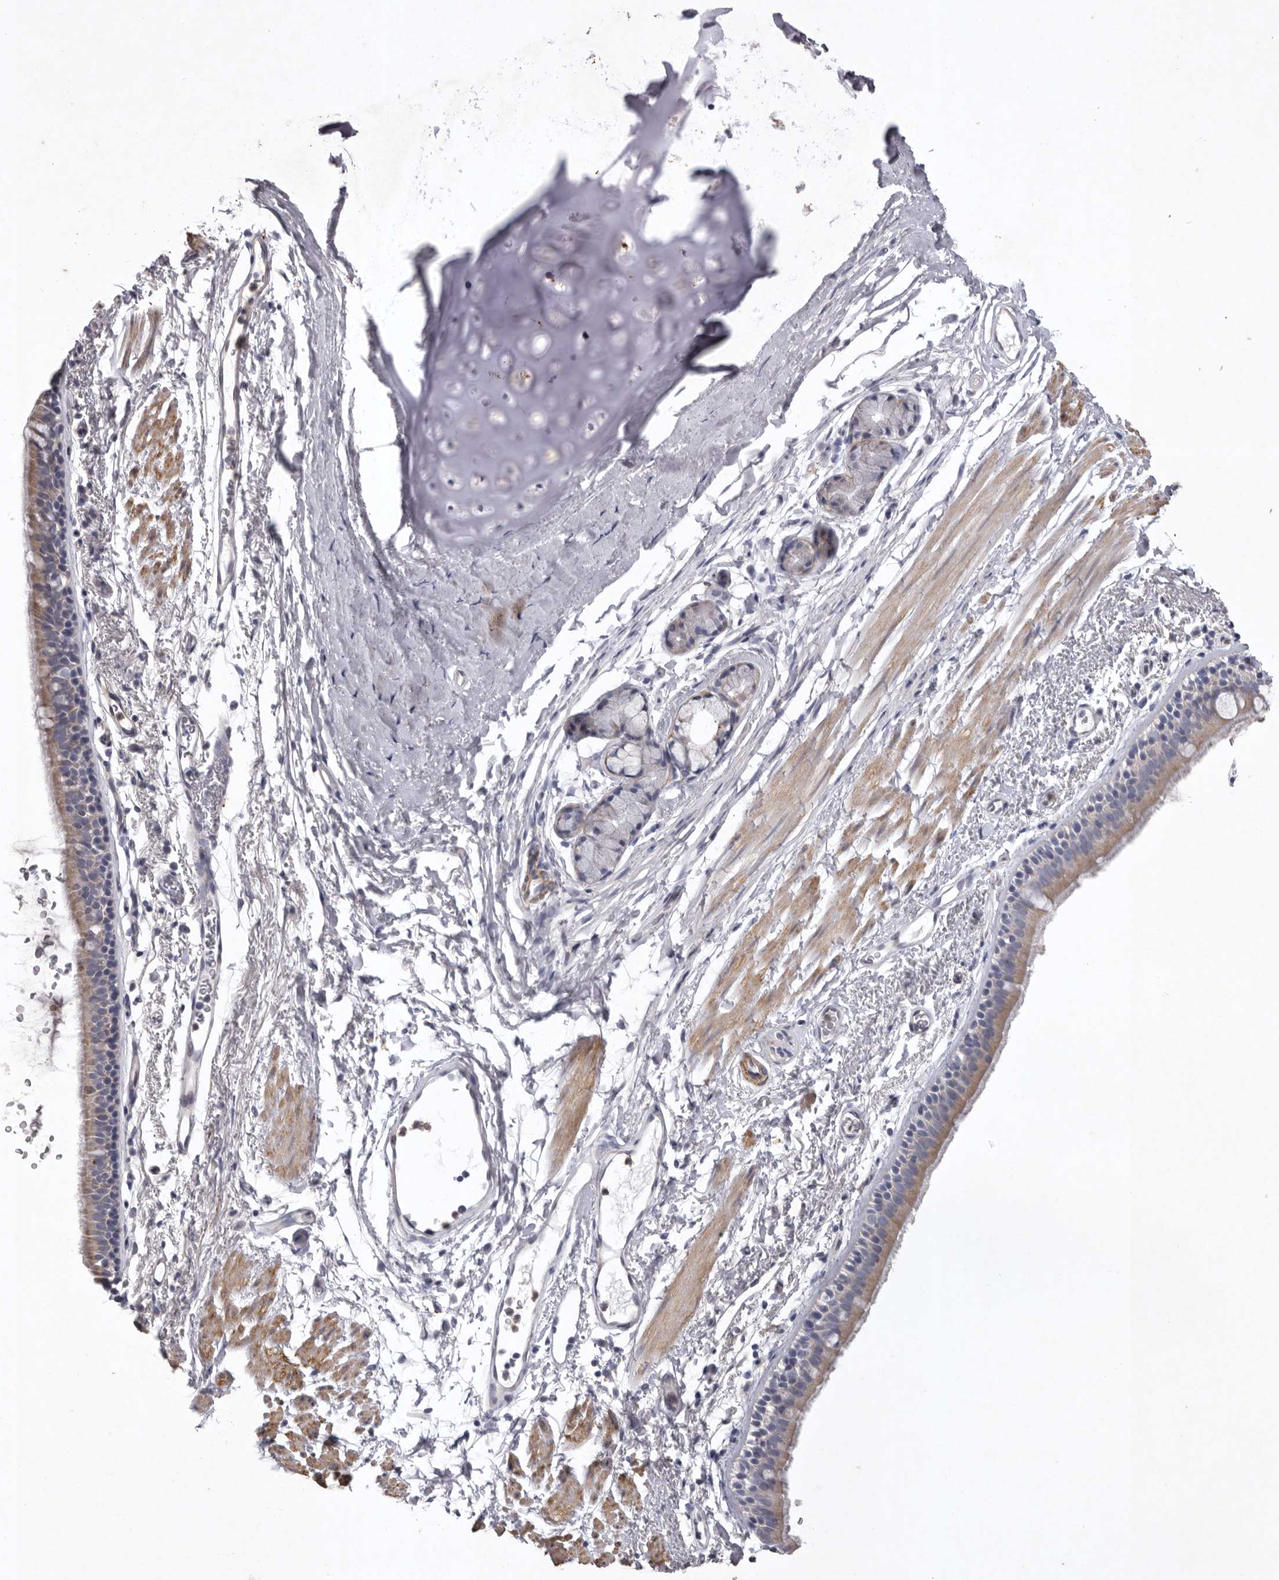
{"staining": {"intensity": "weak", "quantity": "25%-75%", "location": "cytoplasmic/membranous"}, "tissue": "bronchus", "cell_type": "Respiratory epithelial cells", "image_type": "normal", "snomed": [{"axis": "morphology", "description": "Normal tissue, NOS"}, {"axis": "topography", "description": "Lymph node"}, {"axis": "topography", "description": "Bronchus"}], "caption": "Weak cytoplasmic/membranous positivity for a protein is identified in about 25%-75% of respiratory epithelial cells of normal bronchus using immunohistochemistry.", "gene": "NKAIN4", "patient": {"sex": "female", "age": 70}}